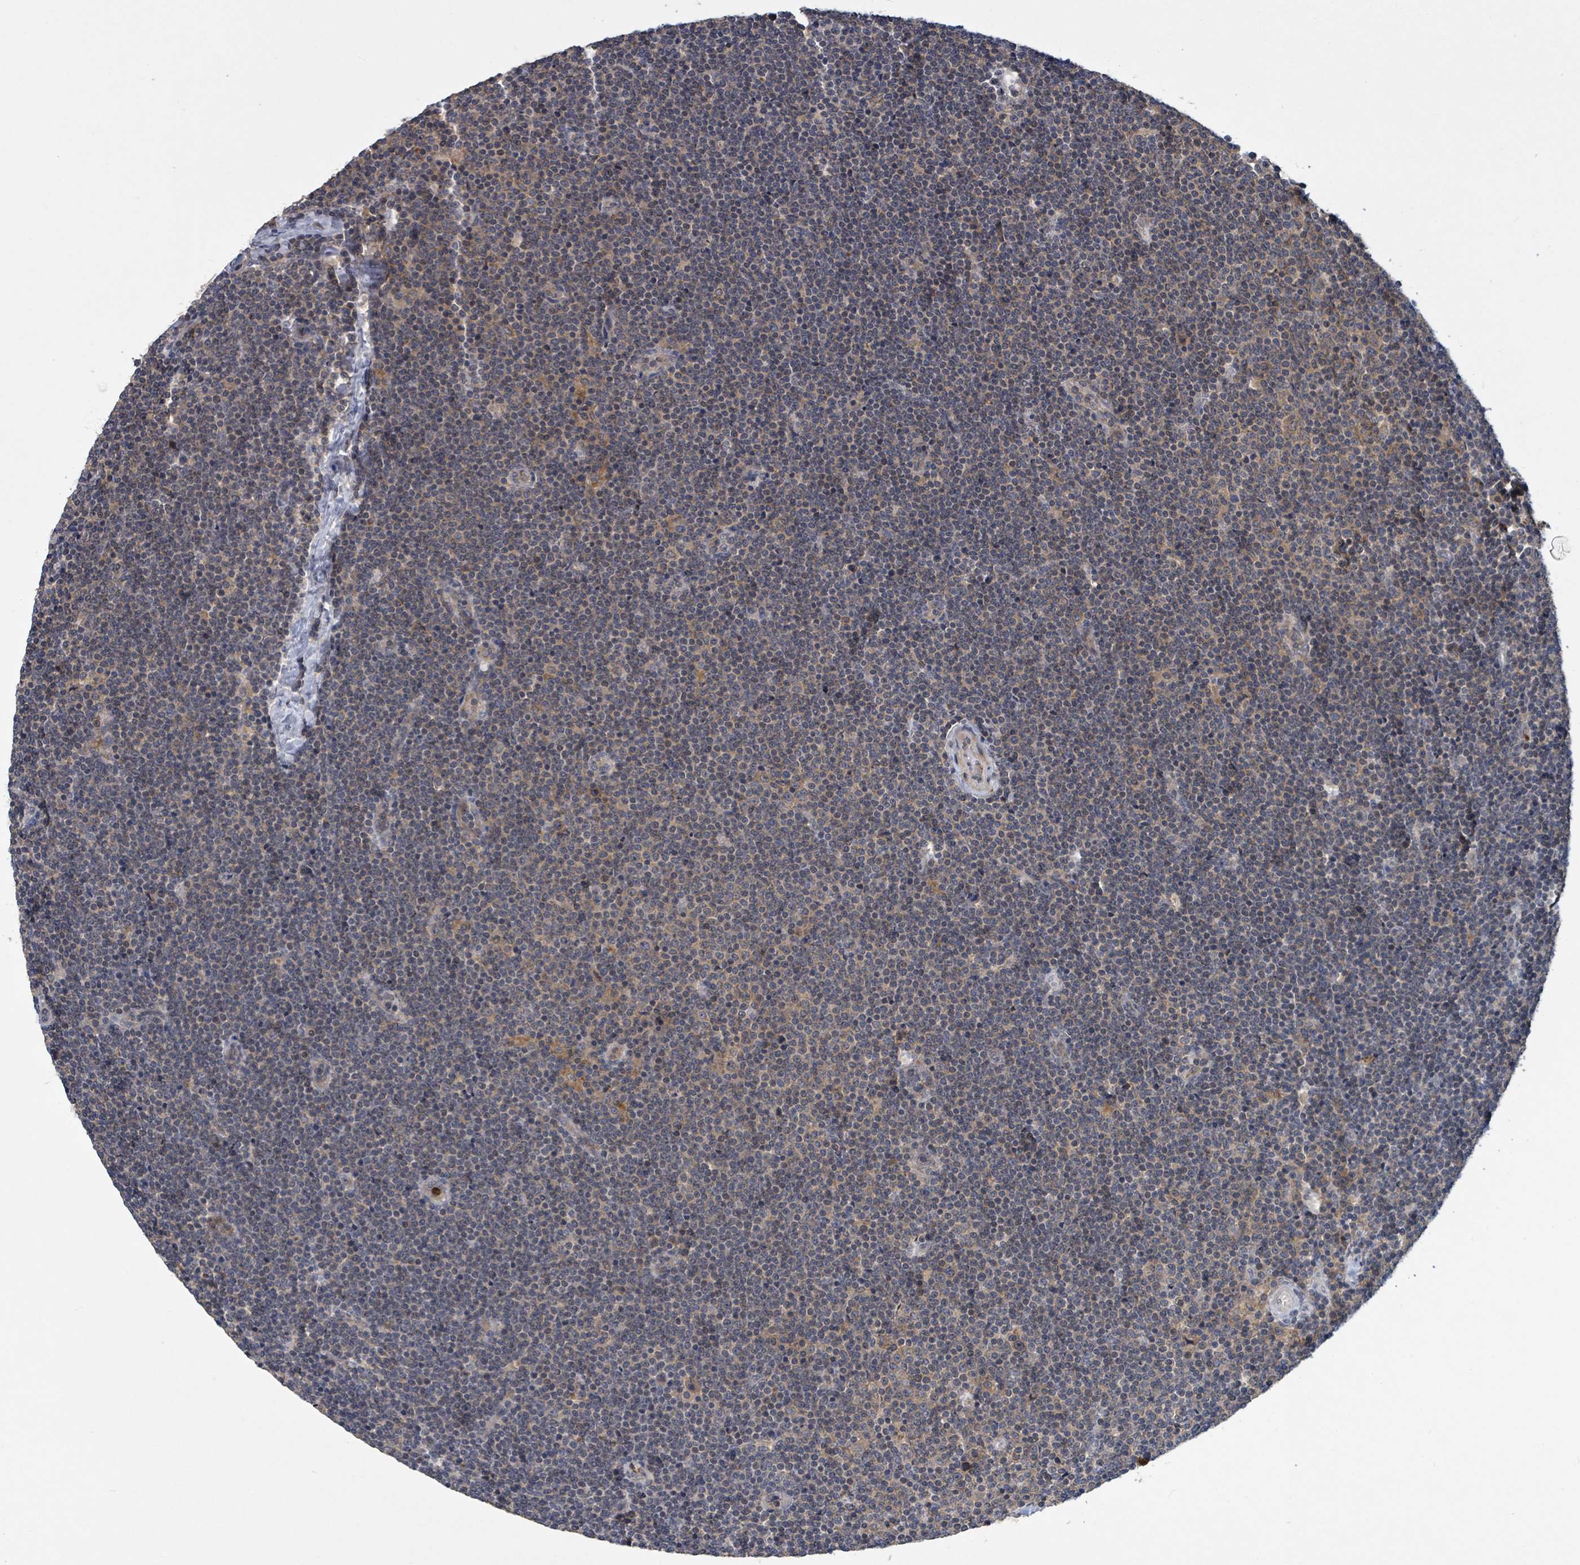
{"staining": {"intensity": "weak", "quantity": "25%-75%", "location": "cytoplasmic/membranous"}, "tissue": "lymphoma", "cell_type": "Tumor cells", "image_type": "cancer", "snomed": [{"axis": "morphology", "description": "Malignant lymphoma, non-Hodgkin's type, Low grade"}, {"axis": "topography", "description": "Lymph node"}], "caption": "About 25%-75% of tumor cells in low-grade malignant lymphoma, non-Hodgkin's type show weak cytoplasmic/membranous protein staining as visualized by brown immunohistochemical staining.", "gene": "SERPINE3", "patient": {"sex": "male", "age": 48}}